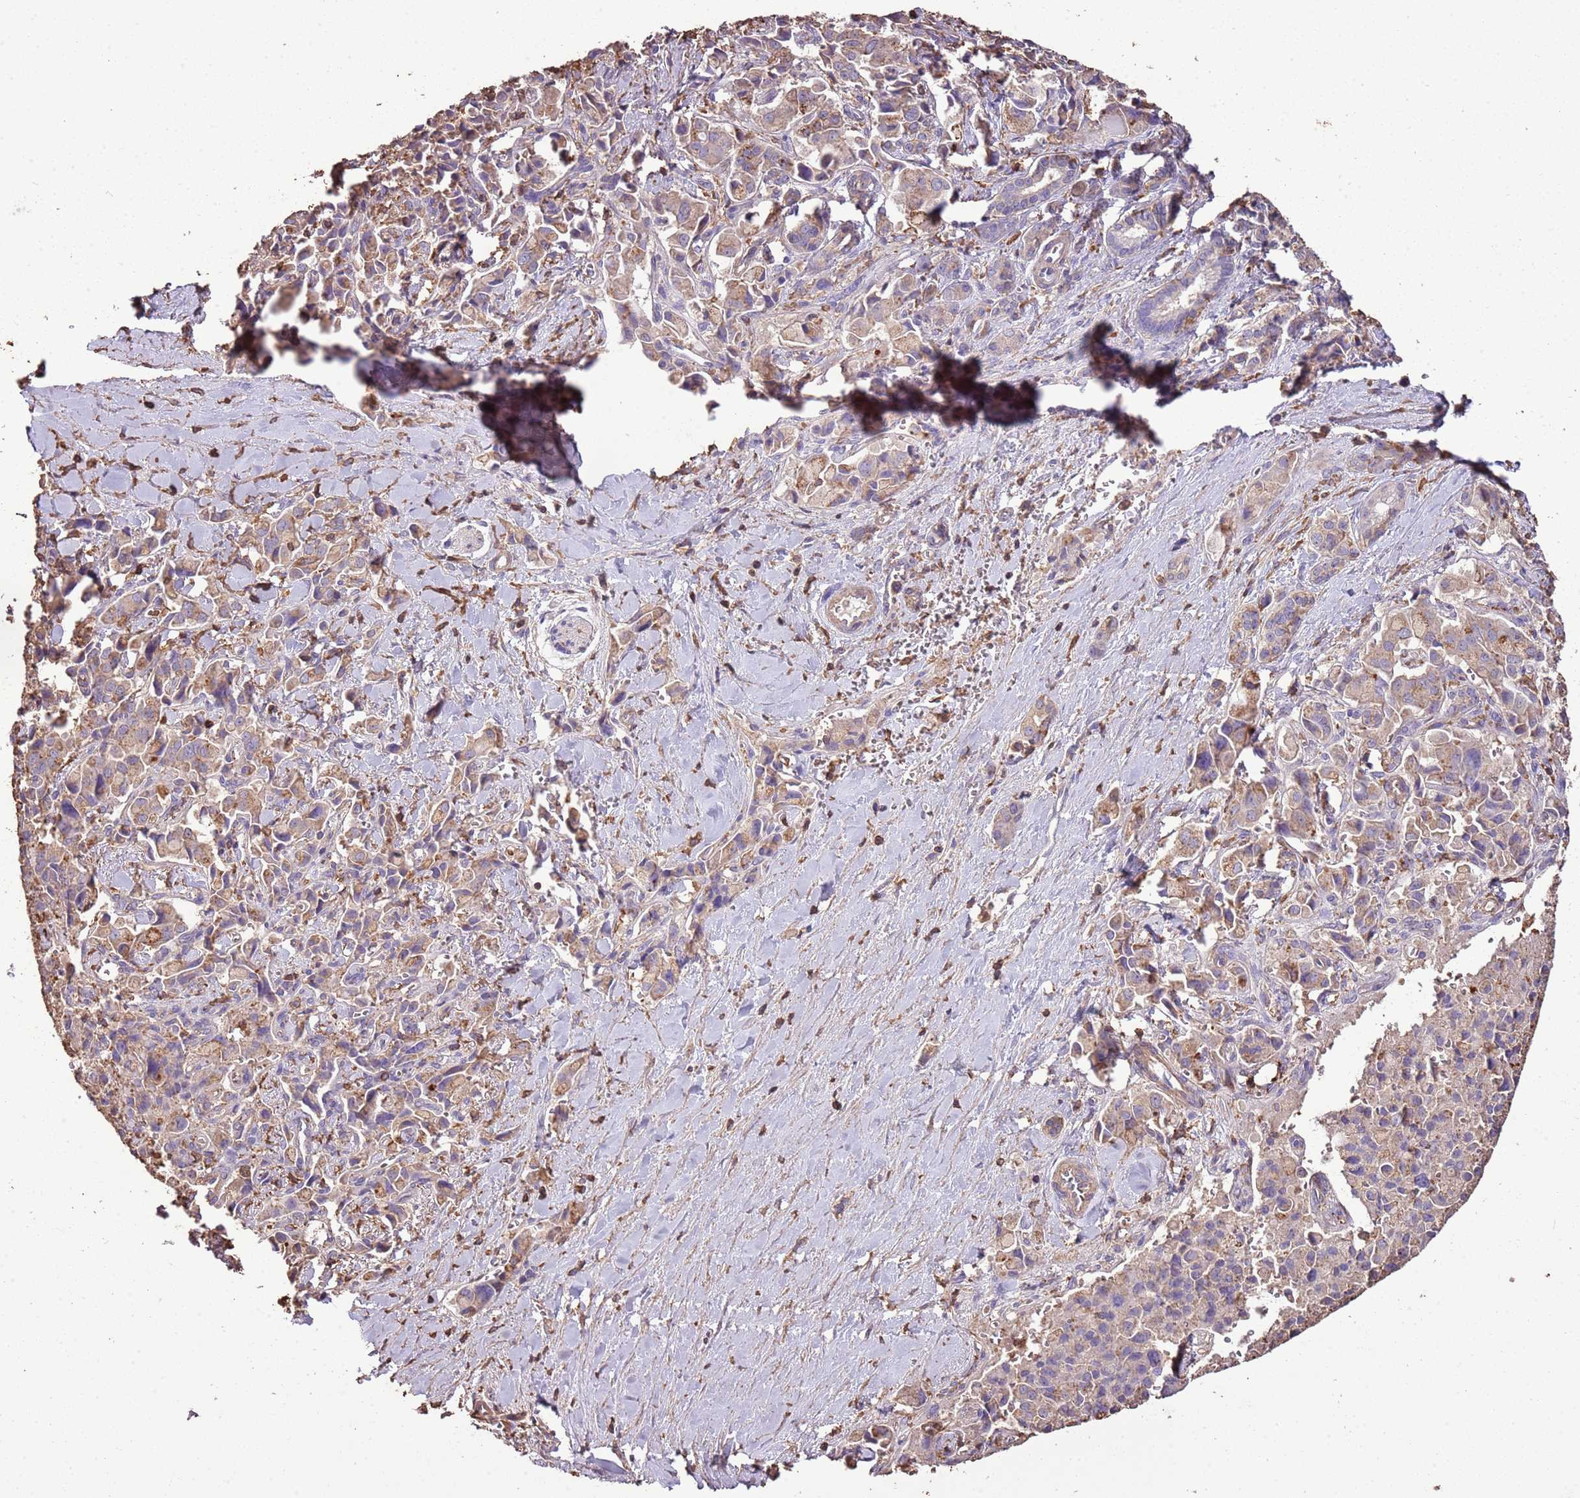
{"staining": {"intensity": "moderate", "quantity": "25%-75%", "location": "cytoplasmic/membranous"}, "tissue": "pancreatic cancer", "cell_type": "Tumor cells", "image_type": "cancer", "snomed": [{"axis": "morphology", "description": "Adenocarcinoma, NOS"}, {"axis": "topography", "description": "Pancreas"}], "caption": "Immunohistochemical staining of human pancreatic cancer reveals medium levels of moderate cytoplasmic/membranous expression in about 25%-75% of tumor cells. (DAB (3,3'-diaminobenzidine) IHC with brightfield microscopy, high magnification).", "gene": "ARL10", "patient": {"sex": "male", "age": 65}}